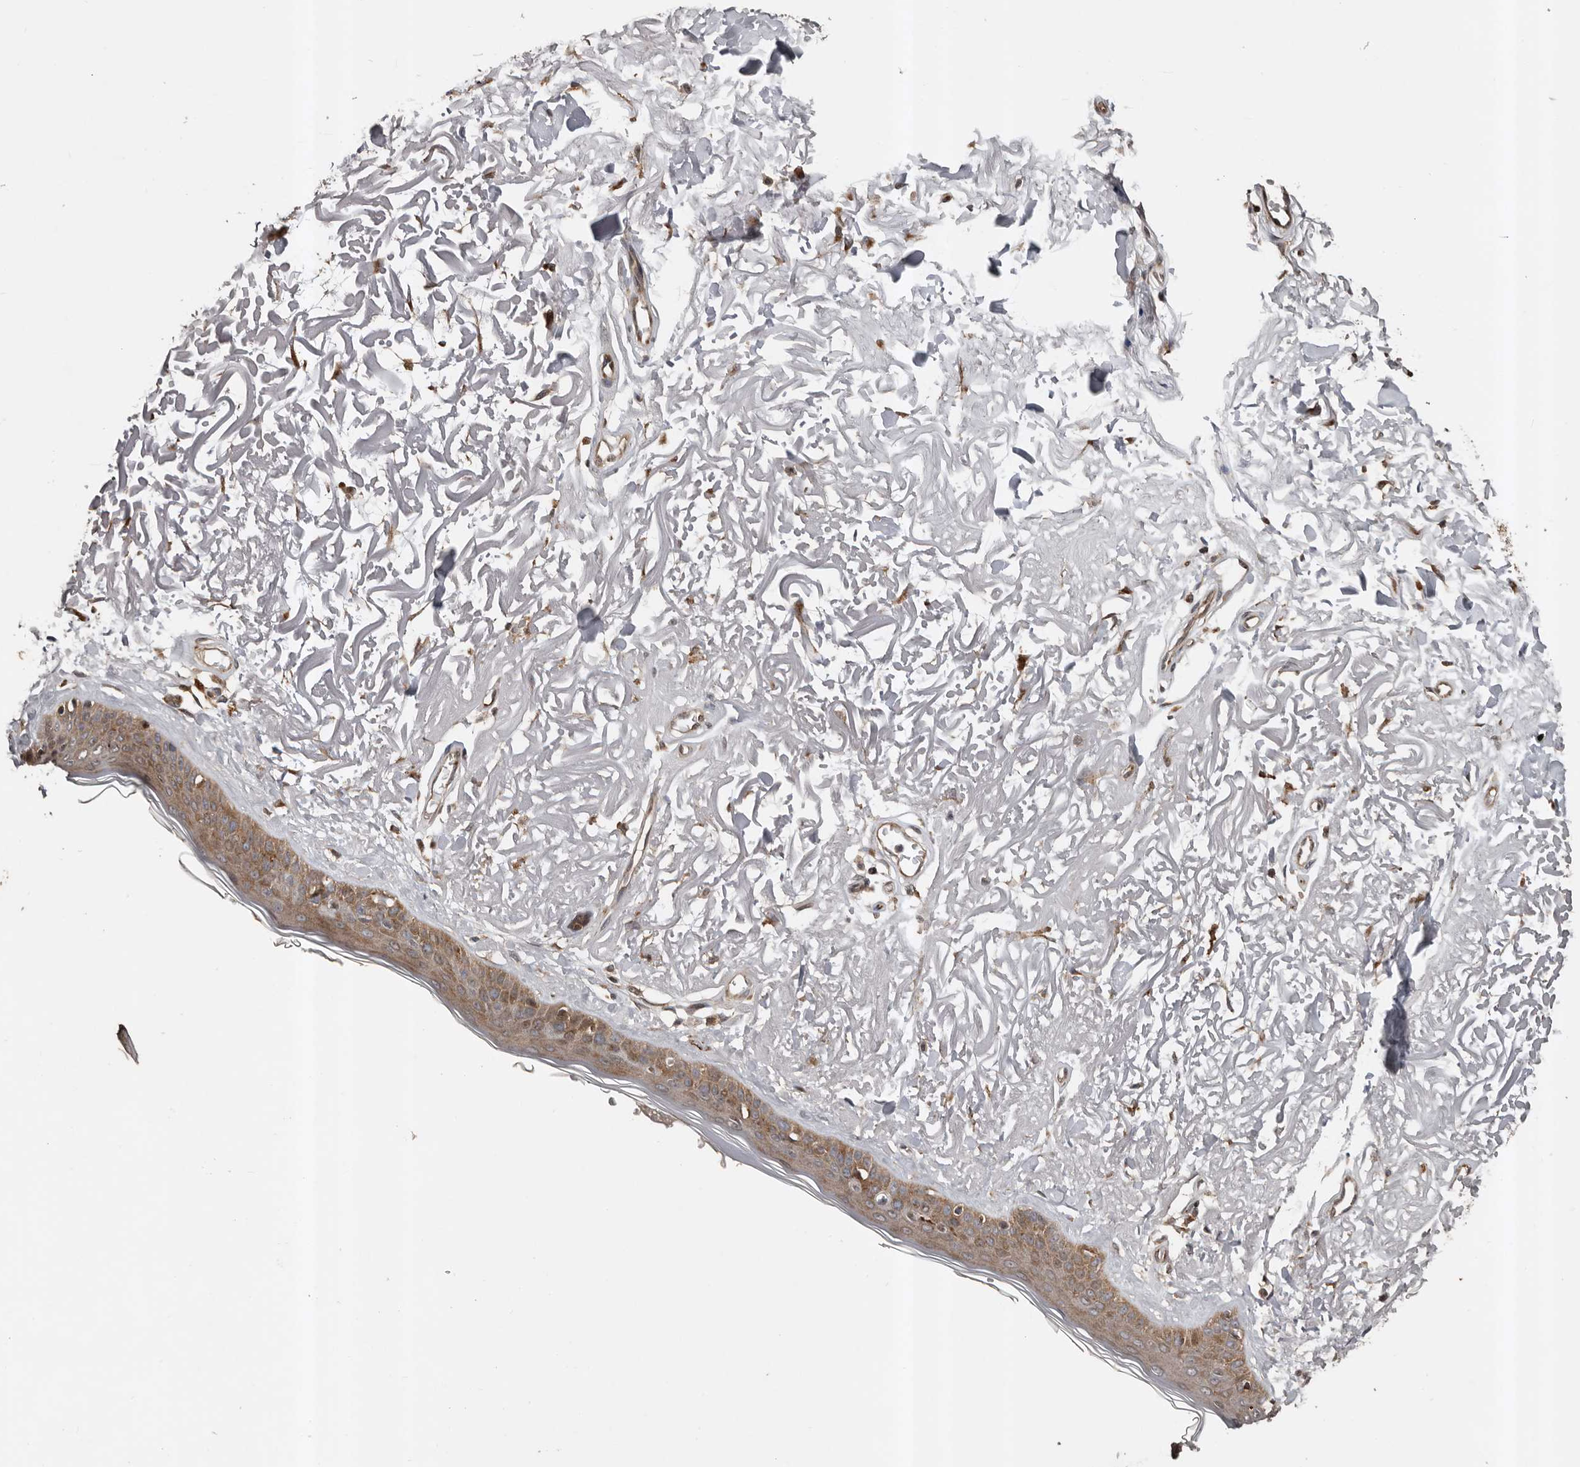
{"staining": {"intensity": "moderate", "quantity": ">75%", "location": "cytoplasmic/membranous"}, "tissue": "skin", "cell_type": "Fibroblasts", "image_type": "normal", "snomed": [{"axis": "morphology", "description": "Normal tissue, NOS"}, {"axis": "topography", "description": "Skin"}, {"axis": "topography", "description": "Skeletal muscle"}], "caption": "Unremarkable skin exhibits moderate cytoplasmic/membranous positivity in about >75% of fibroblasts.", "gene": "CCDC190", "patient": {"sex": "male", "age": 83}}